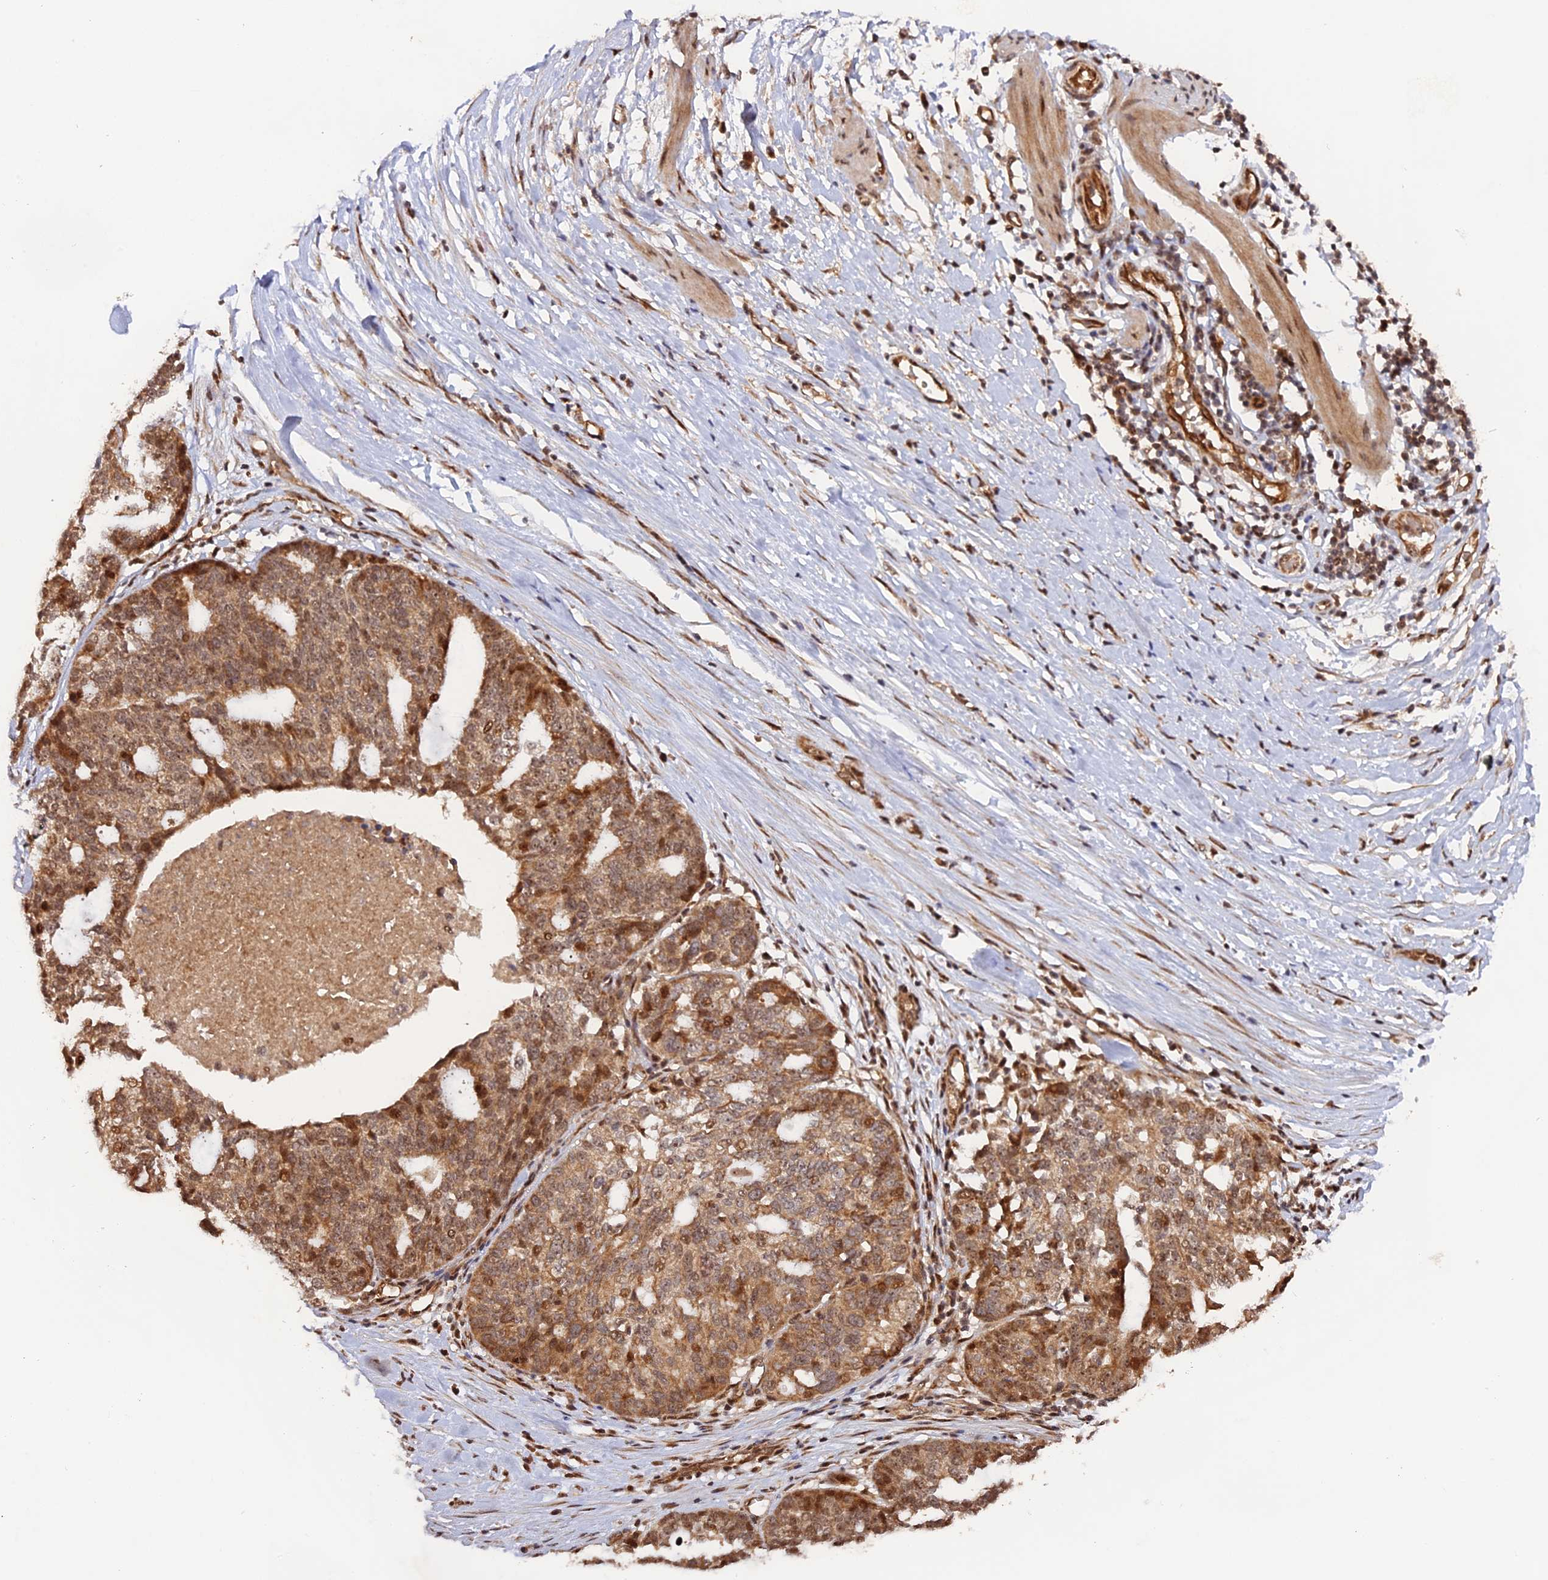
{"staining": {"intensity": "moderate", "quantity": ">75%", "location": "cytoplasmic/membranous,nuclear"}, "tissue": "ovarian cancer", "cell_type": "Tumor cells", "image_type": "cancer", "snomed": [{"axis": "morphology", "description": "Cystadenocarcinoma, serous, NOS"}, {"axis": "topography", "description": "Ovary"}], "caption": "This photomicrograph reveals immunohistochemistry staining of human ovarian cancer, with medium moderate cytoplasmic/membranous and nuclear staining in about >75% of tumor cells.", "gene": "ANKRD24", "patient": {"sex": "female", "age": 59}}